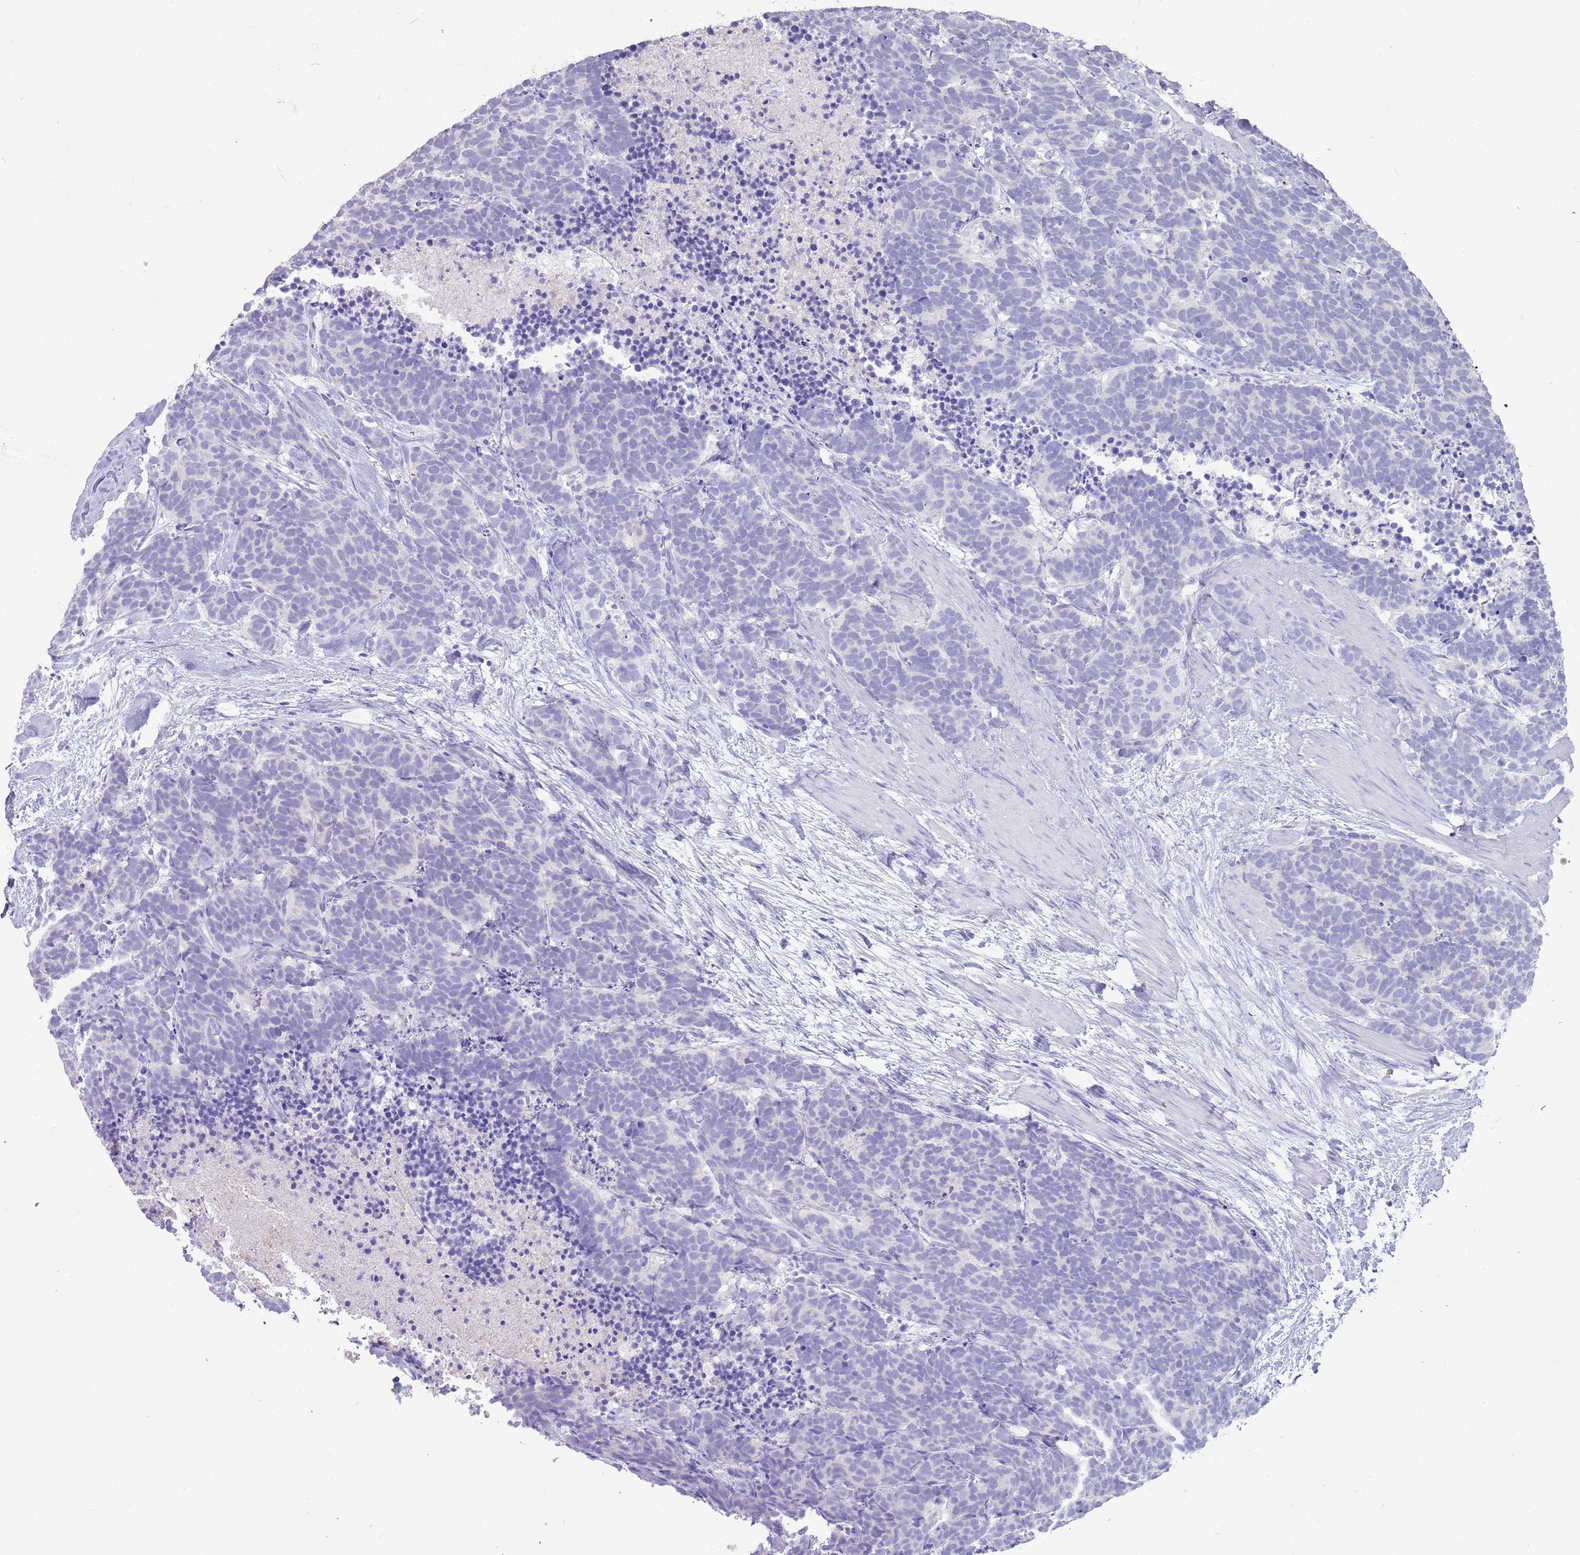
{"staining": {"intensity": "negative", "quantity": "none", "location": "none"}, "tissue": "carcinoid", "cell_type": "Tumor cells", "image_type": "cancer", "snomed": [{"axis": "morphology", "description": "Carcinoma, NOS"}, {"axis": "morphology", "description": "Carcinoid, malignant, NOS"}, {"axis": "topography", "description": "Prostate"}], "caption": "IHC of human carcinoid (malignant) exhibits no expression in tumor cells. (DAB IHC visualized using brightfield microscopy, high magnification).", "gene": "NBPF3", "patient": {"sex": "male", "age": 57}}